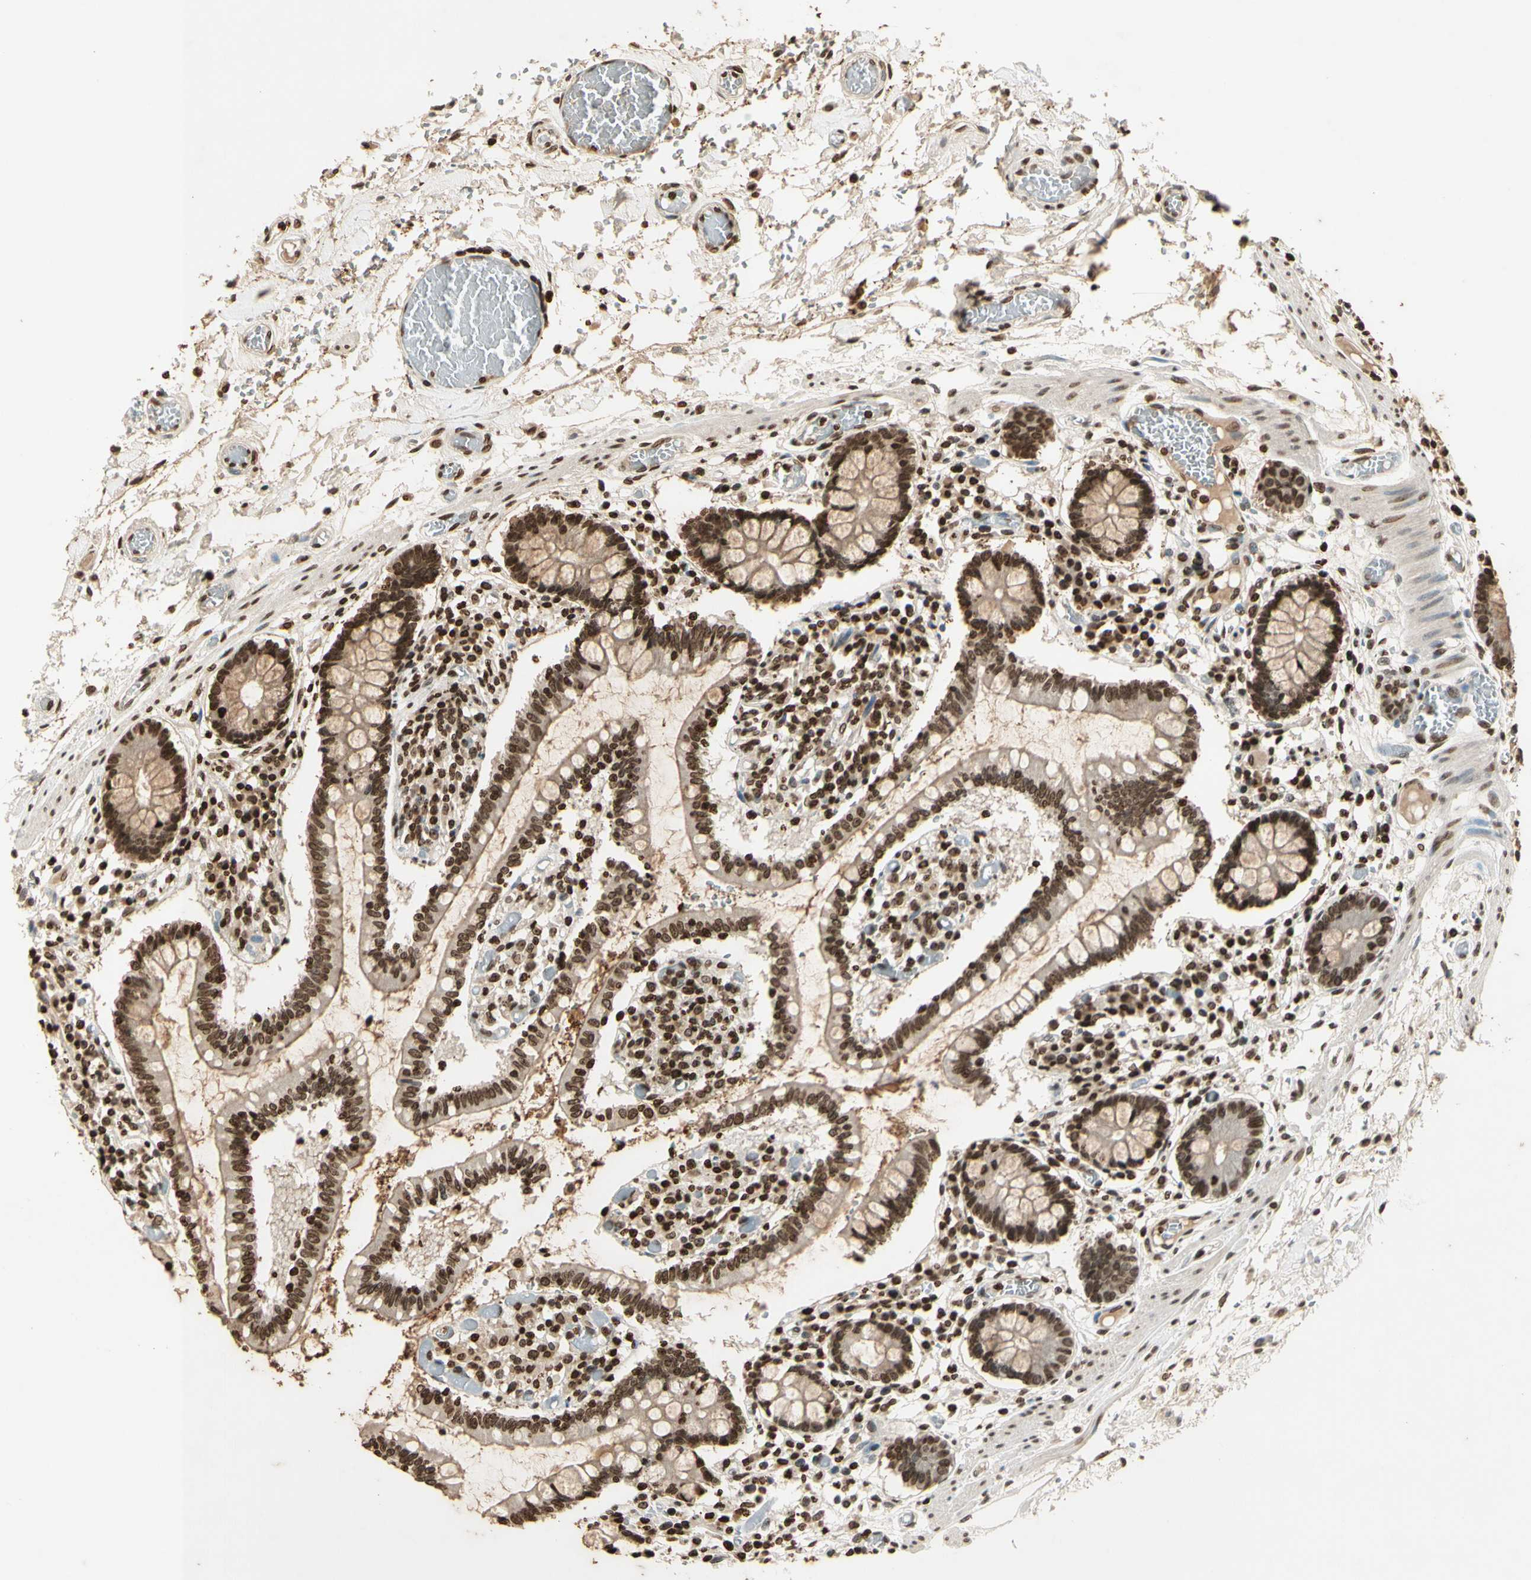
{"staining": {"intensity": "strong", "quantity": ">75%", "location": "nuclear"}, "tissue": "small intestine", "cell_type": "Glandular cells", "image_type": "normal", "snomed": [{"axis": "morphology", "description": "Normal tissue, NOS"}, {"axis": "topography", "description": "Small intestine"}], "caption": "Immunohistochemistry micrograph of unremarkable small intestine stained for a protein (brown), which reveals high levels of strong nuclear expression in approximately >75% of glandular cells.", "gene": "RORA", "patient": {"sex": "female", "age": 61}}